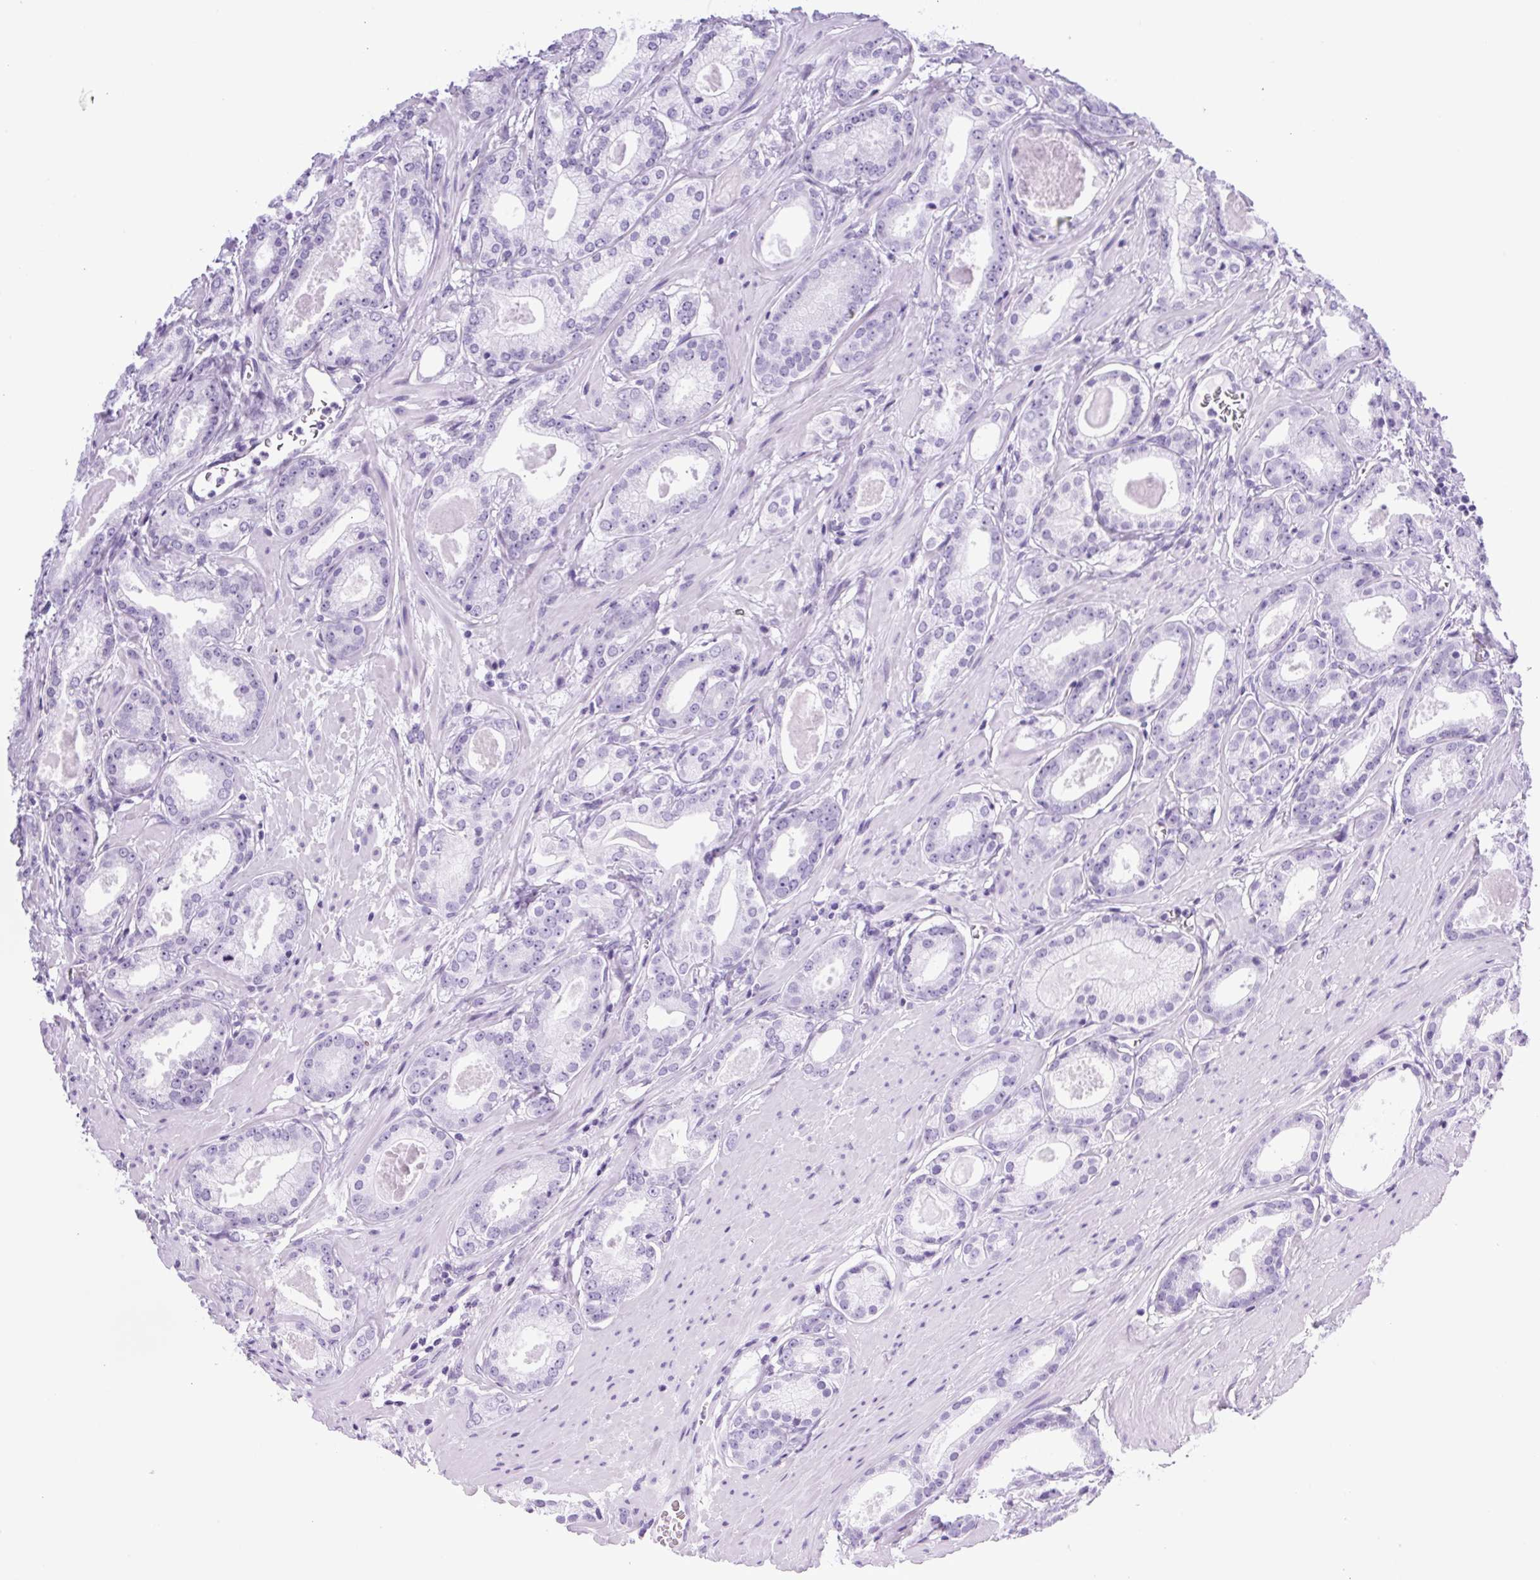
{"staining": {"intensity": "negative", "quantity": "none", "location": "none"}, "tissue": "prostate cancer", "cell_type": "Tumor cells", "image_type": "cancer", "snomed": [{"axis": "morphology", "description": "Adenocarcinoma, NOS"}, {"axis": "morphology", "description": "Adenocarcinoma, Low grade"}, {"axis": "topography", "description": "Prostate"}], "caption": "There is no significant staining in tumor cells of prostate cancer. The staining is performed using DAB brown chromogen with nuclei counter-stained in using hematoxylin.", "gene": "SPACA5B", "patient": {"sex": "male", "age": 64}}